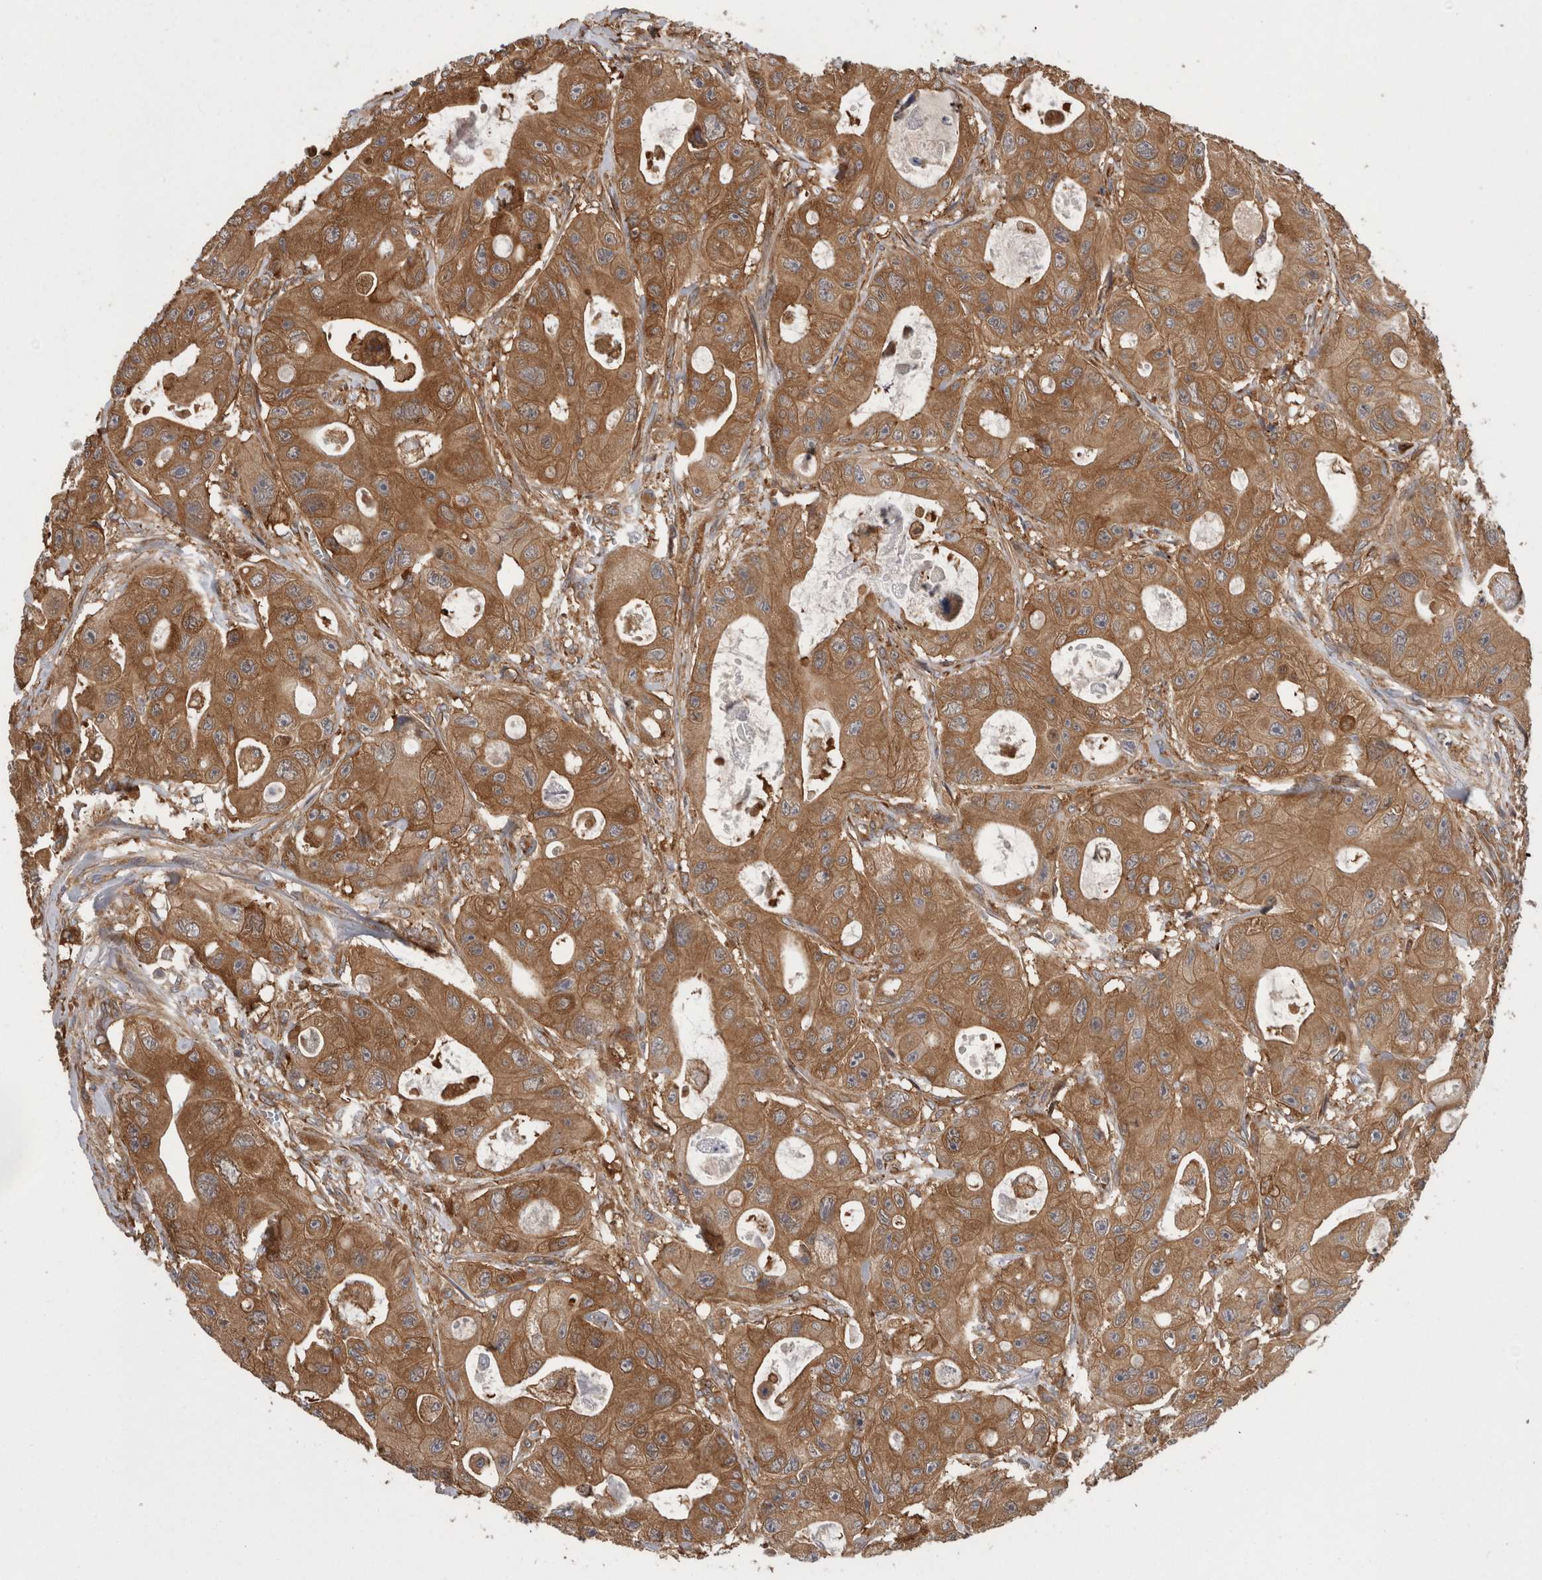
{"staining": {"intensity": "moderate", "quantity": ">75%", "location": "cytoplasmic/membranous"}, "tissue": "colorectal cancer", "cell_type": "Tumor cells", "image_type": "cancer", "snomed": [{"axis": "morphology", "description": "Adenocarcinoma, NOS"}, {"axis": "topography", "description": "Colon"}], "caption": "The photomicrograph exhibits staining of colorectal adenocarcinoma, revealing moderate cytoplasmic/membranous protein expression (brown color) within tumor cells.", "gene": "SMCR8", "patient": {"sex": "female", "age": 46}}